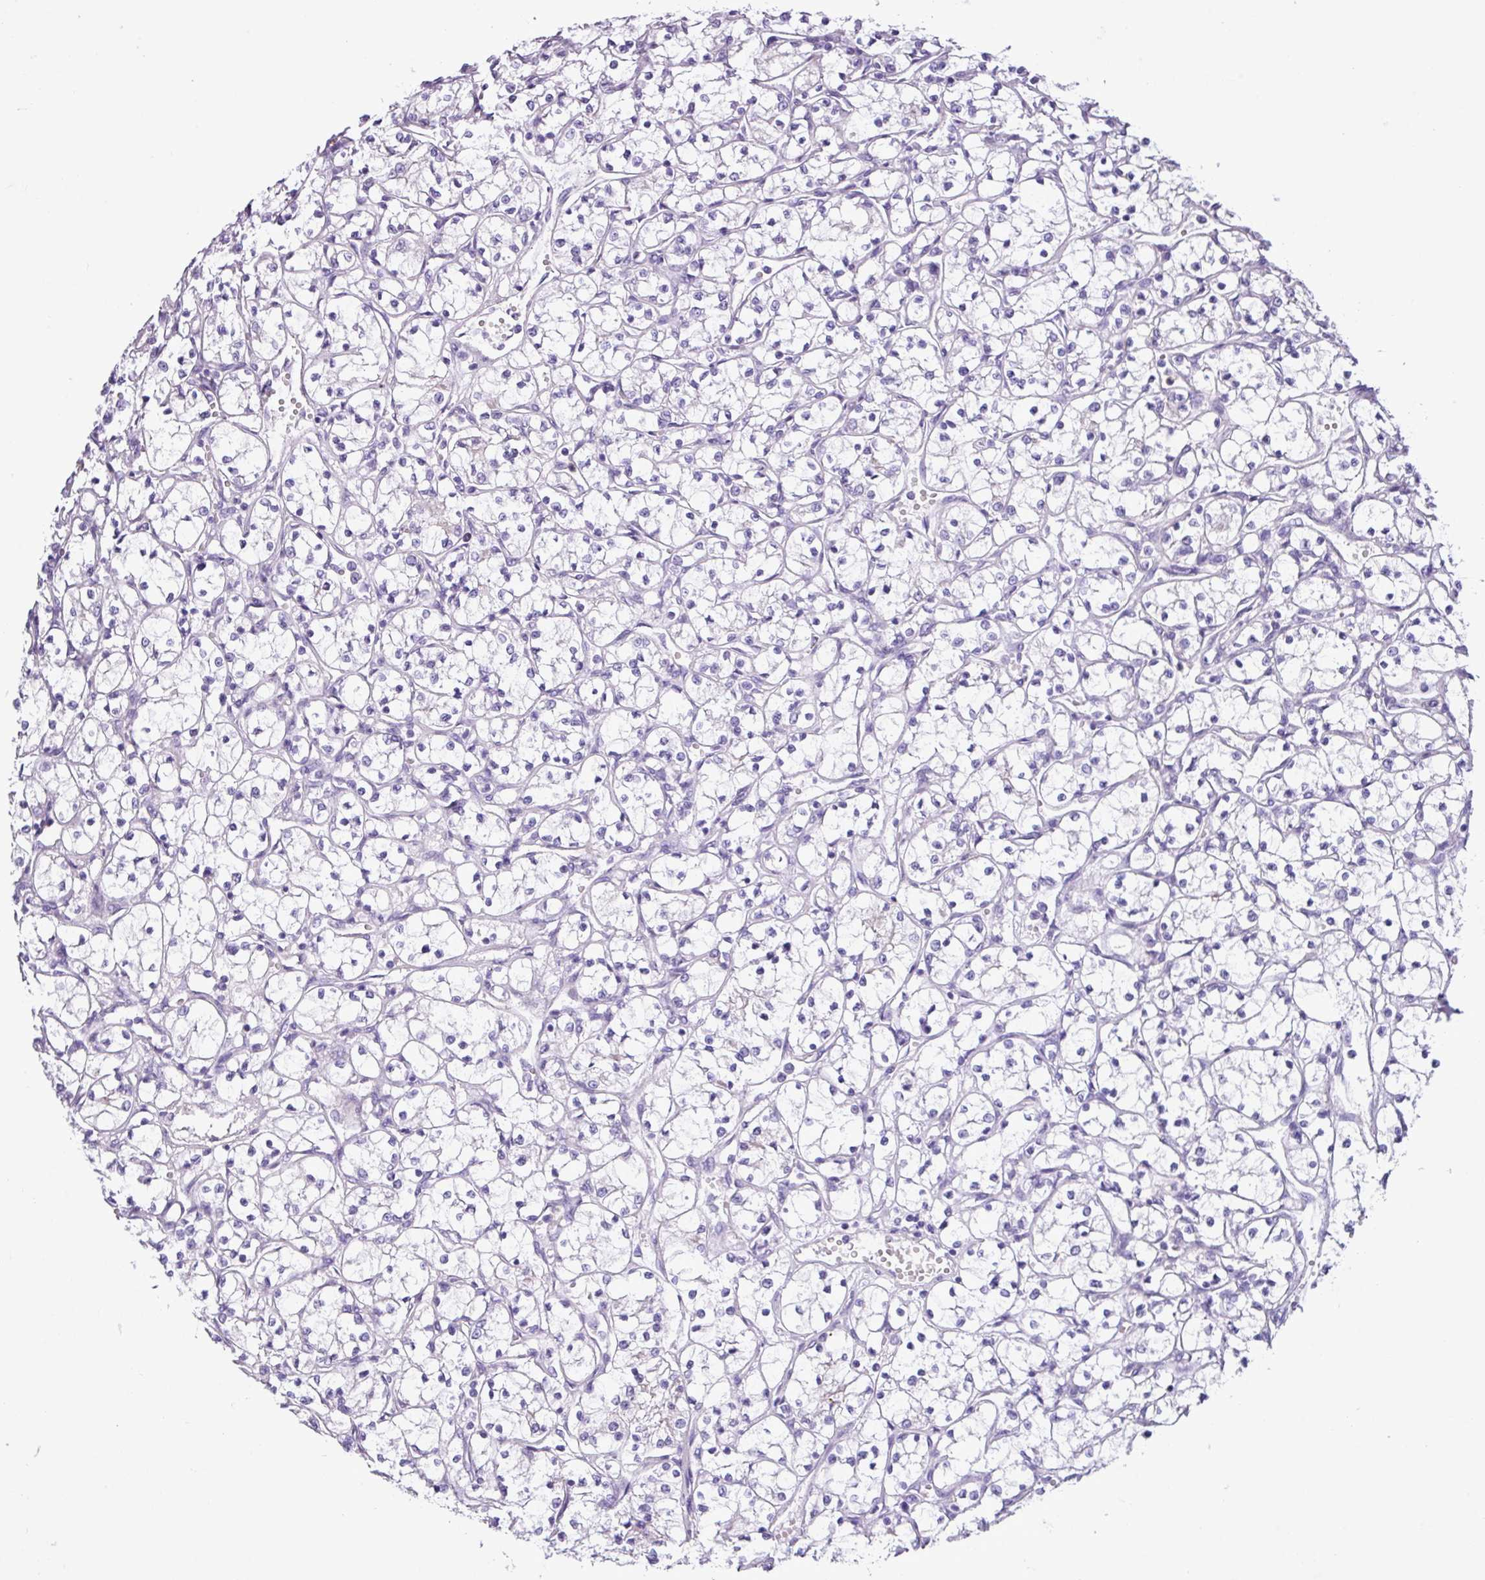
{"staining": {"intensity": "negative", "quantity": "none", "location": "none"}, "tissue": "renal cancer", "cell_type": "Tumor cells", "image_type": "cancer", "snomed": [{"axis": "morphology", "description": "Adenocarcinoma, NOS"}, {"axis": "topography", "description": "Kidney"}], "caption": "Immunohistochemistry (IHC) of human adenocarcinoma (renal) displays no staining in tumor cells. The staining was performed using DAB to visualize the protein expression in brown, while the nuclei were stained in blue with hematoxylin (Magnification: 20x).", "gene": "CYSTM1", "patient": {"sex": "female", "age": 69}}